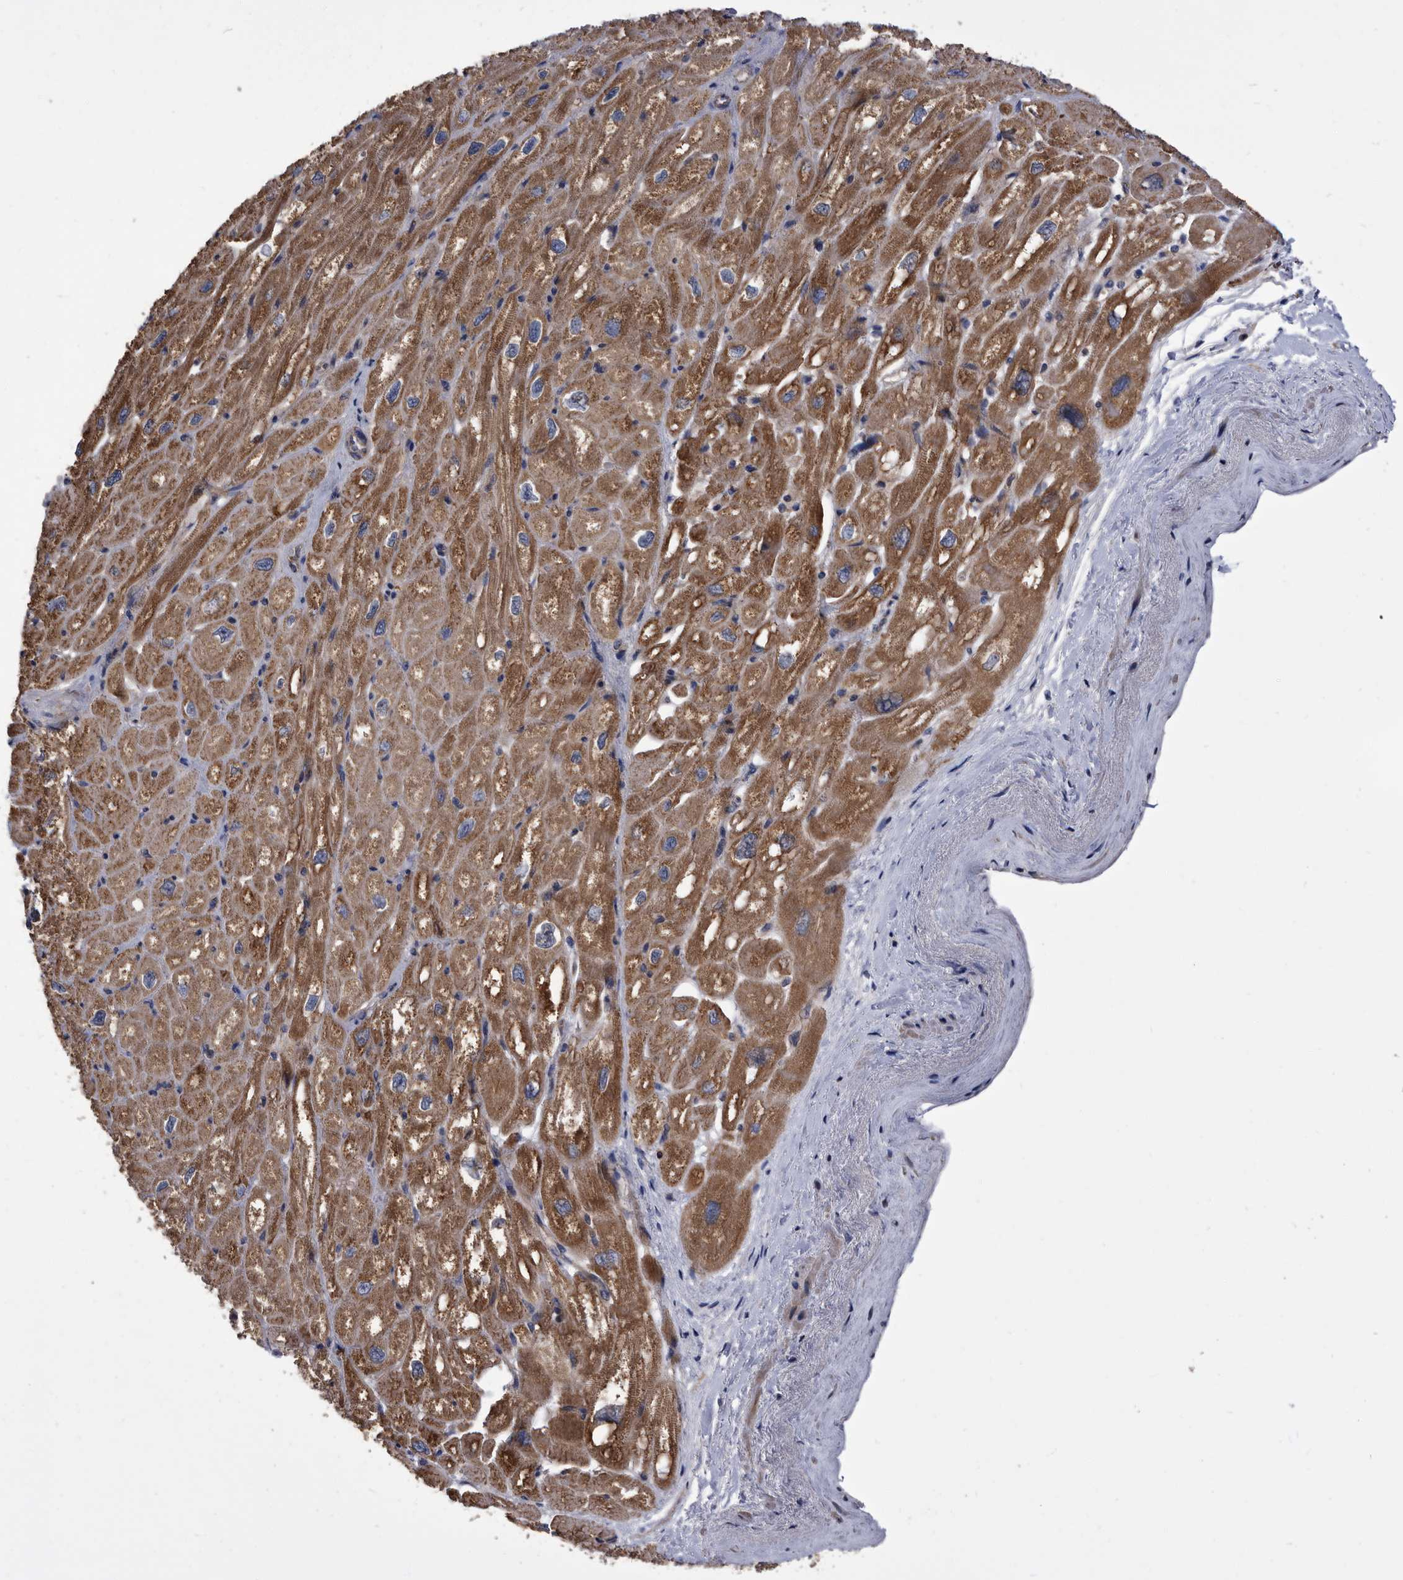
{"staining": {"intensity": "strong", "quantity": ">75%", "location": "cytoplasmic/membranous"}, "tissue": "heart muscle", "cell_type": "Cardiomyocytes", "image_type": "normal", "snomed": [{"axis": "morphology", "description": "Normal tissue, NOS"}, {"axis": "topography", "description": "Heart"}], "caption": "A micrograph of human heart muscle stained for a protein exhibits strong cytoplasmic/membranous brown staining in cardiomyocytes. (DAB = brown stain, brightfield microscopy at high magnification).", "gene": "DTNBP1", "patient": {"sex": "male", "age": 50}}